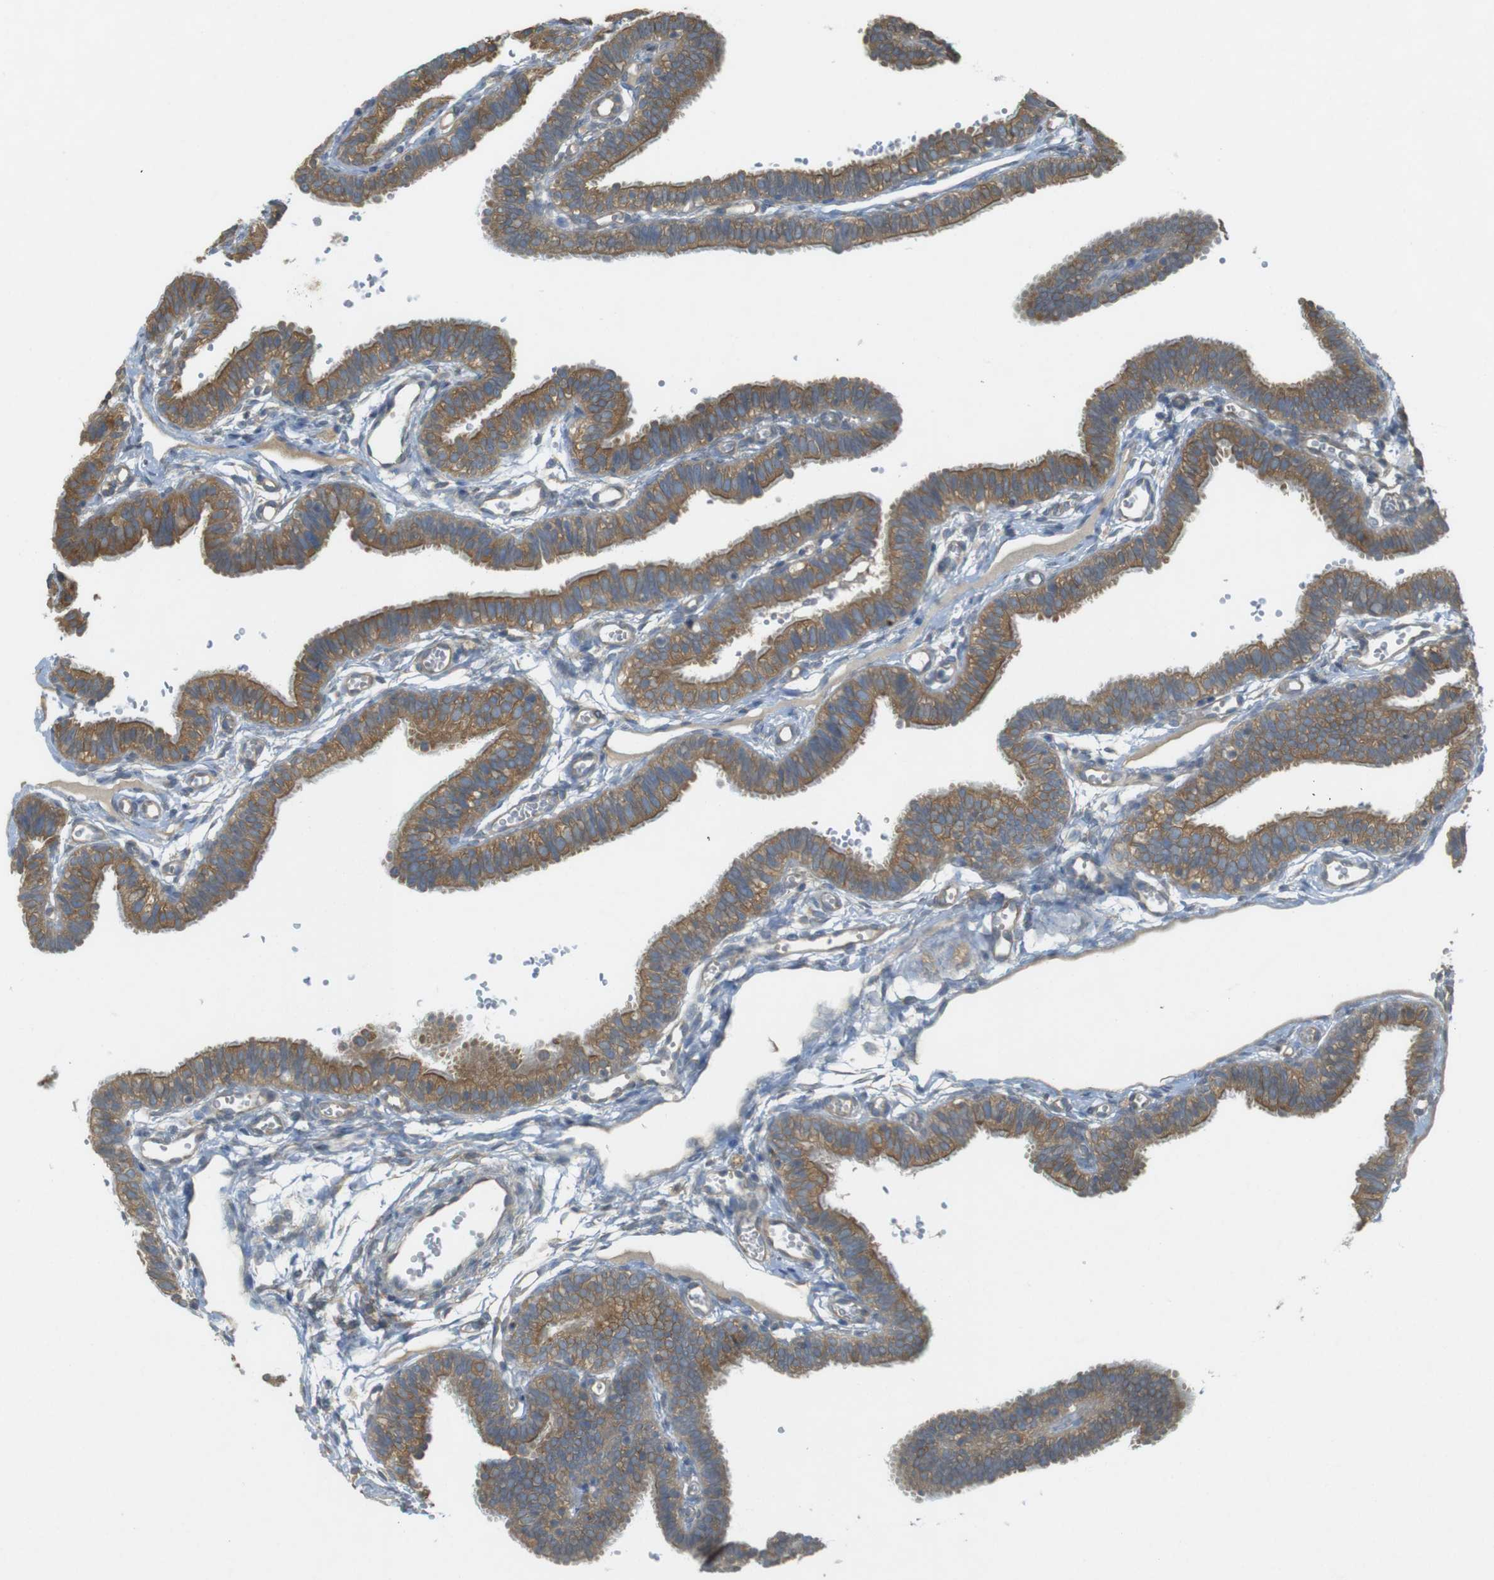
{"staining": {"intensity": "moderate", "quantity": ">75%", "location": "cytoplasmic/membranous"}, "tissue": "fallopian tube", "cell_type": "Glandular cells", "image_type": "normal", "snomed": [{"axis": "morphology", "description": "Normal tissue, NOS"}, {"axis": "topography", "description": "Fallopian tube"}, {"axis": "topography", "description": "Placenta"}], "caption": "This micrograph demonstrates immunohistochemistry (IHC) staining of benign fallopian tube, with medium moderate cytoplasmic/membranous staining in about >75% of glandular cells.", "gene": "KIF5B", "patient": {"sex": "female", "age": 34}}